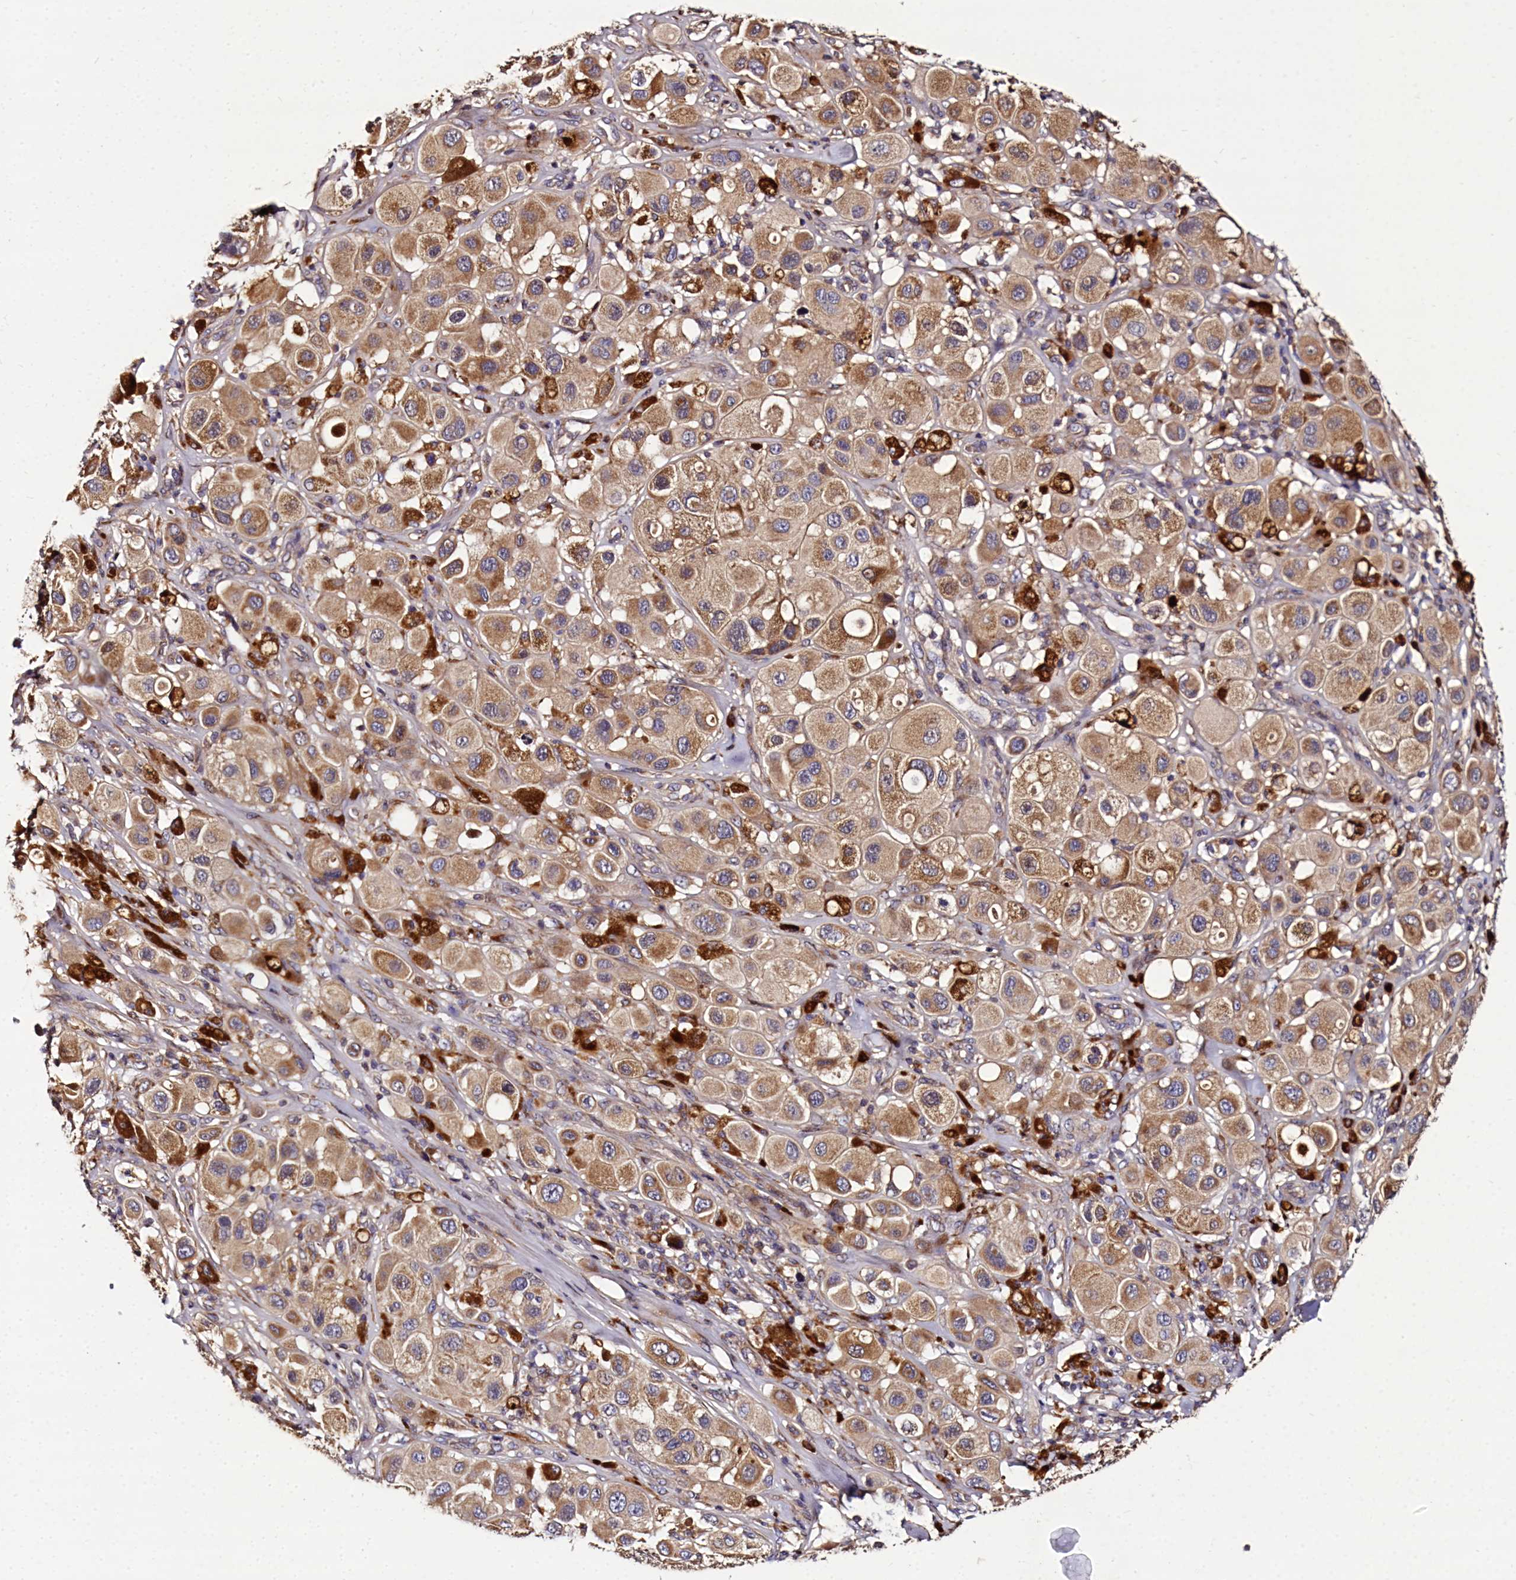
{"staining": {"intensity": "moderate", "quantity": ">75%", "location": "cytoplasmic/membranous"}, "tissue": "melanoma", "cell_type": "Tumor cells", "image_type": "cancer", "snomed": [{"axis": "morphology", "description": "Malignant melanoma, Metastatic site"}, {"axis": "topography", "description": "Skin"}], "caption": "Malignant melanoma (metastatic site) was stained to show a protein in brown. There is medium levels of moderate cytoplasmic/membranous positivity in about >75% of tumor cells.", "gene": "SPRYD3", "patient": {"sex": "male", "age": 41}}